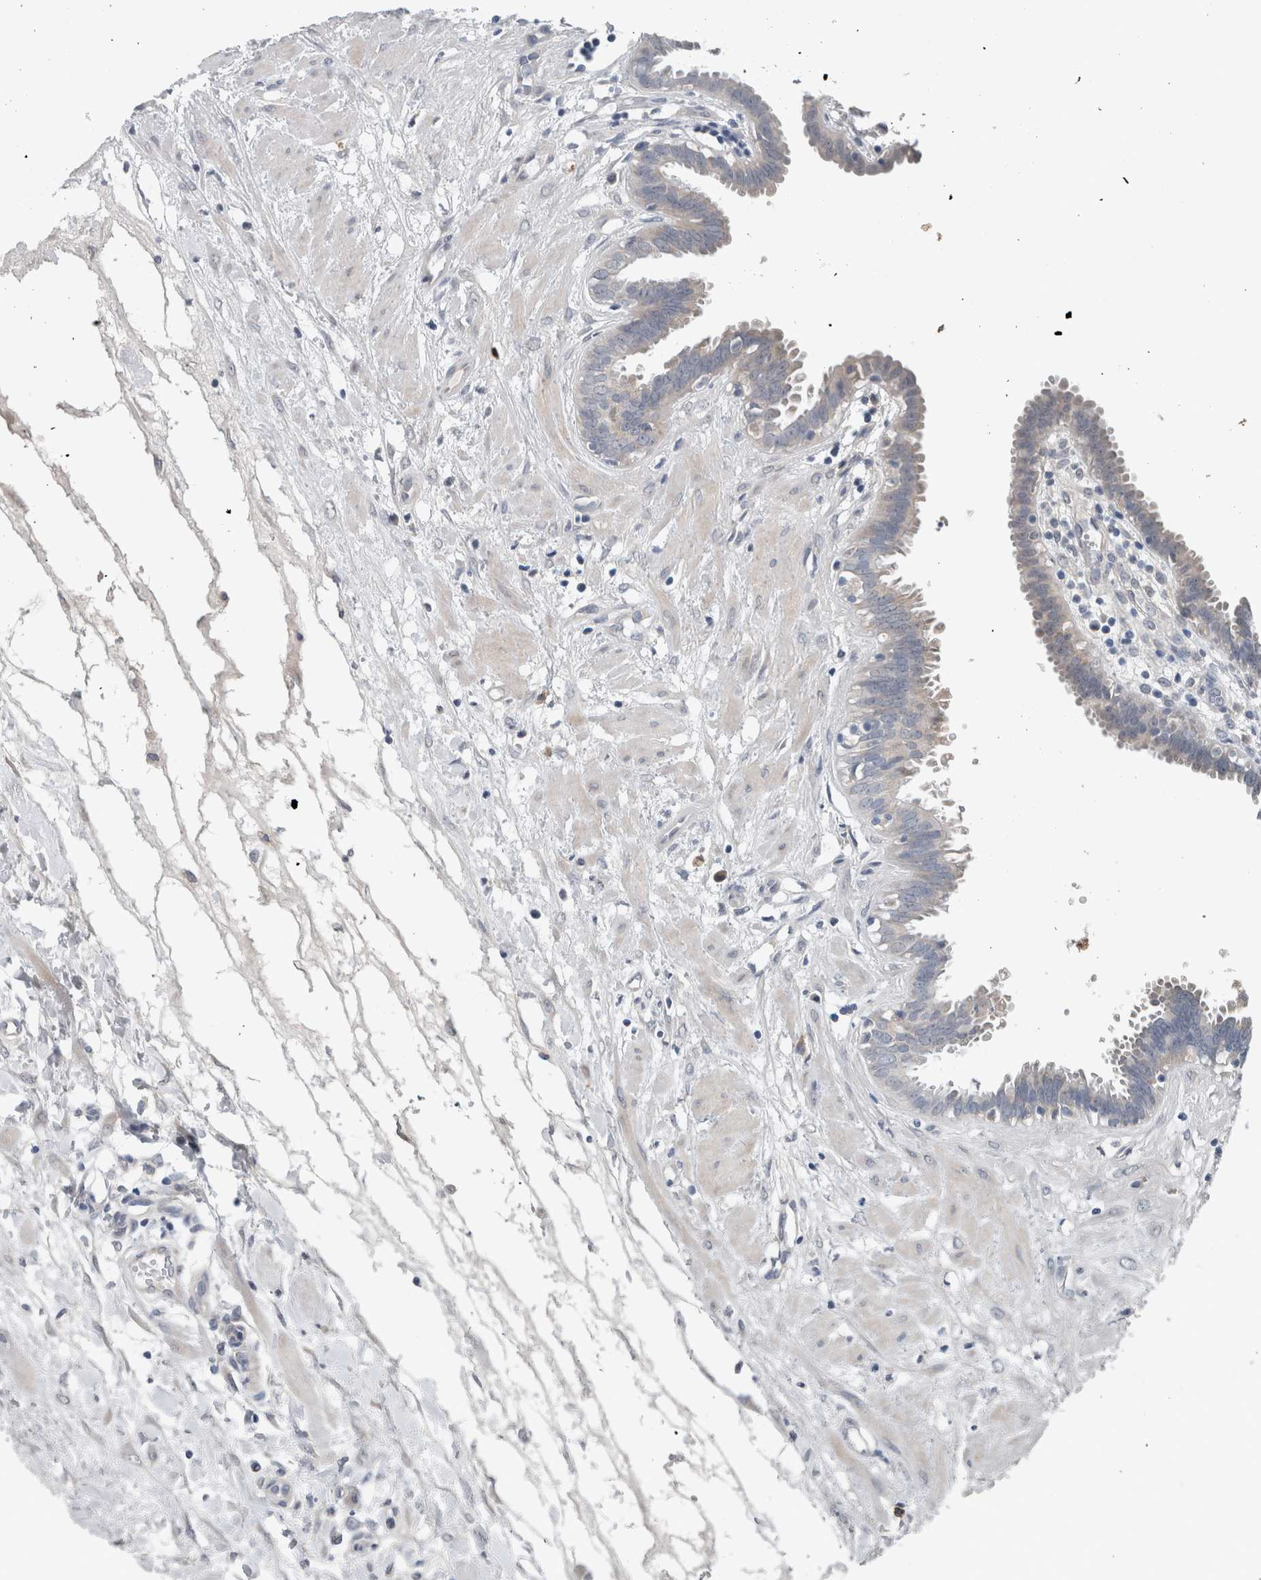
{"staining": {"intensity": "negative", "quantity": "none", "location": "none"}, "tissue": "fallopian tube", "cell_type": "Glandular cells", "image_type": "normal", "snomed": [{"axis": "morphology", "description": "Normal tissue, NOS"}, {"axis": "topography", "description": "Fallopian tube"}, {"axis": "topography", "description": "Placenta"}], "caption": "Human fallopian tube stained for a protein using immunohistochemistry (IHC) demonstrates no positivity in glandular cells.", "gene": "CRNN", "patient": {"sex": "female", "age": 32}}